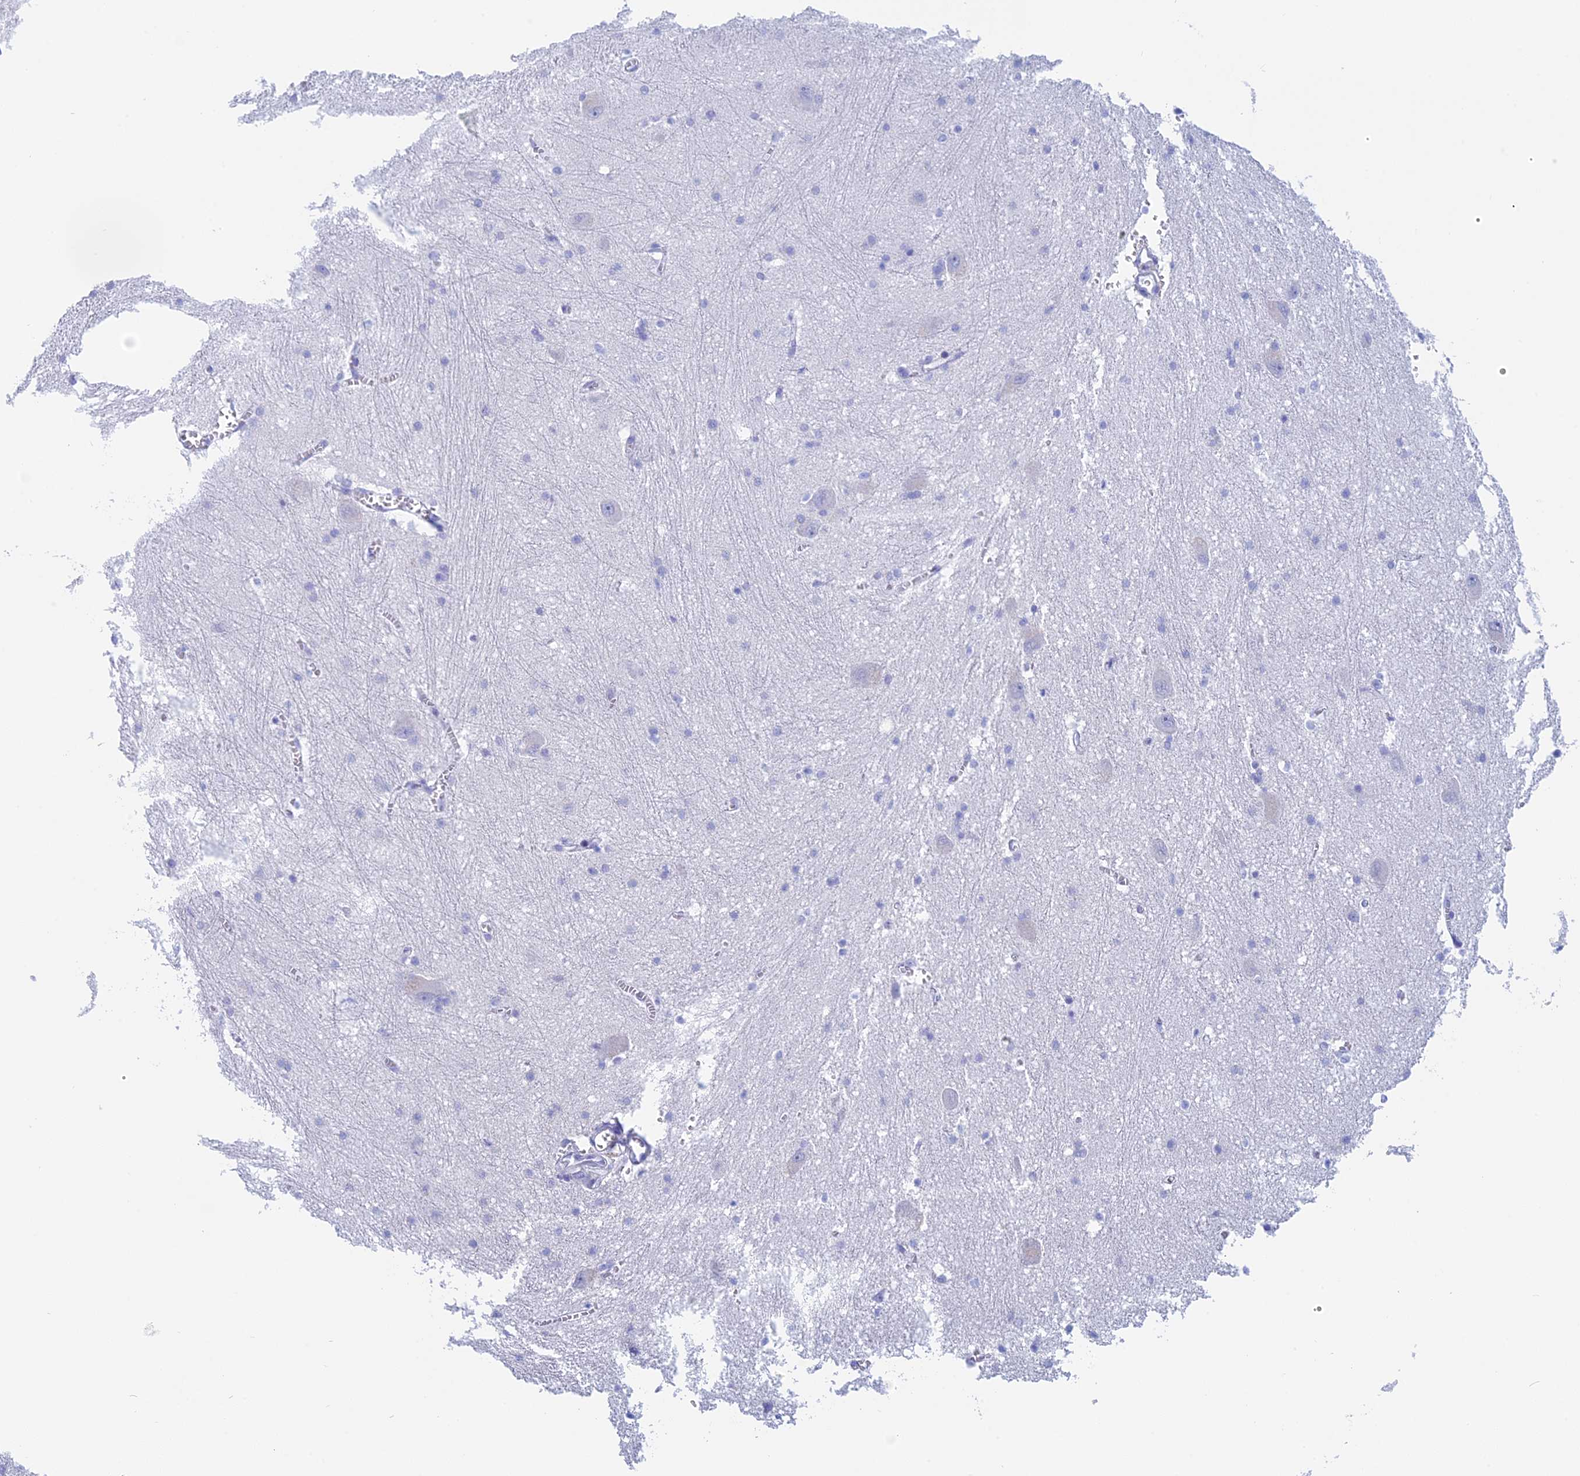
{"staining": {"intensity": "negative", "quantity": "none", "location": "none"}, "tissue": "caudate", "cell_type": "Glial cells", "image_type": "normal", "snomed": [{"axis": "morphology", "description": "Normal tissue, NOS"}, {"axis": "topography", "description": "Lateral ventricle wall"}], "caption": "Benign caudate was stained to show a protein in brown. There is no significant expression in glial cells. Brightfield microscopy of immunohistochemistry stained with DAB (3,3'-diaminobenzidine) (brown) and hematoxylin (blue), captured at high magnification.", "gene": "TEX101", "patient": {"sex": "male", "age": 37}}